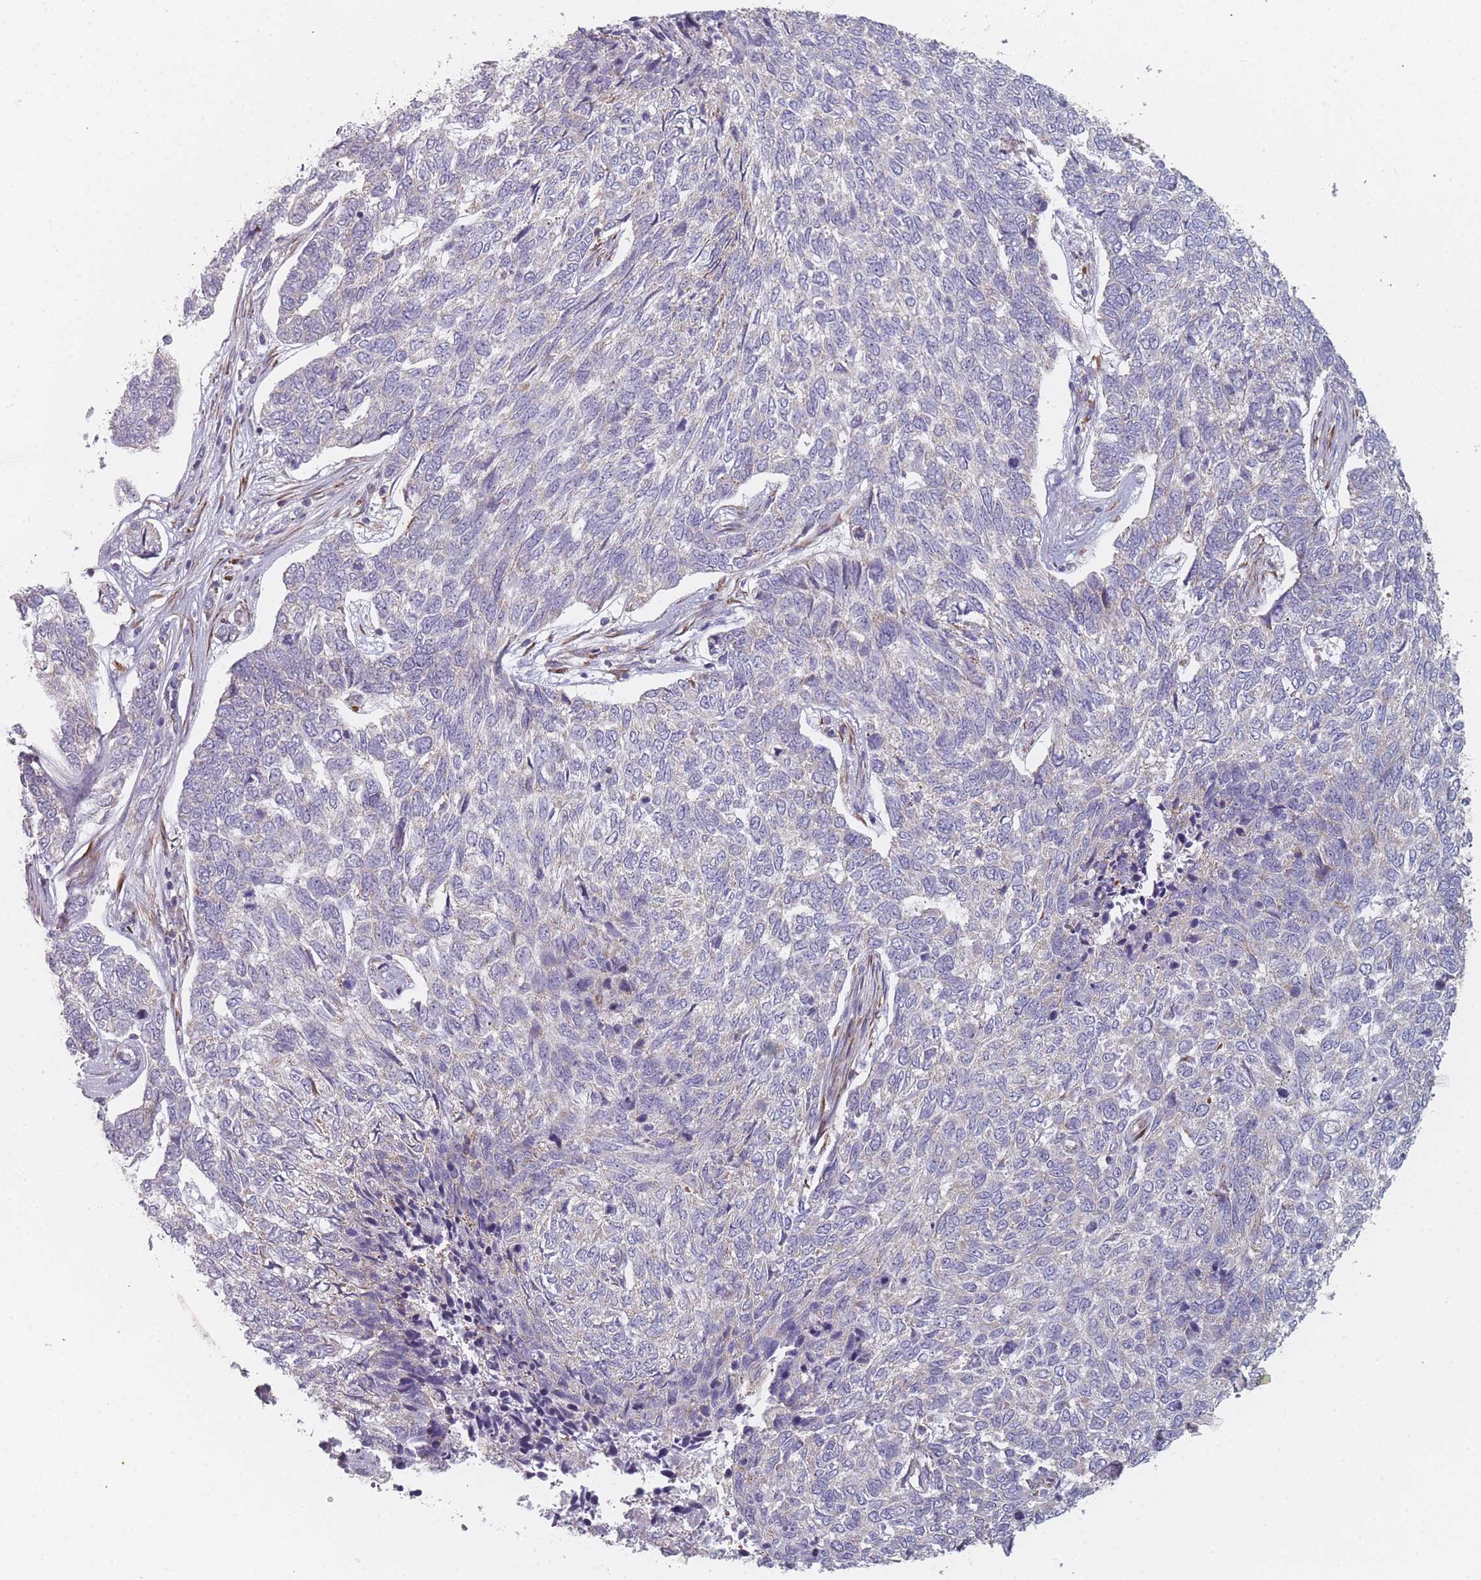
{"staining": {"intensity": "negative", "quantity": "none", "location": "none"}, "tissue": "skin cancer", "cell_type": "Tumor cells", "image_type": "cancer", "snomed": [{"axis": "morphology", "description": "Basal cell carcinoma"}, {"axis": "topography", "description": "Skin"}], "caption": "Protein analysis of basal cell carcinoma (skin) demonstrates no significant staining in tumor cells.", "gene": "CACNG5", "patient": {"sex": "female", "age": 65}}